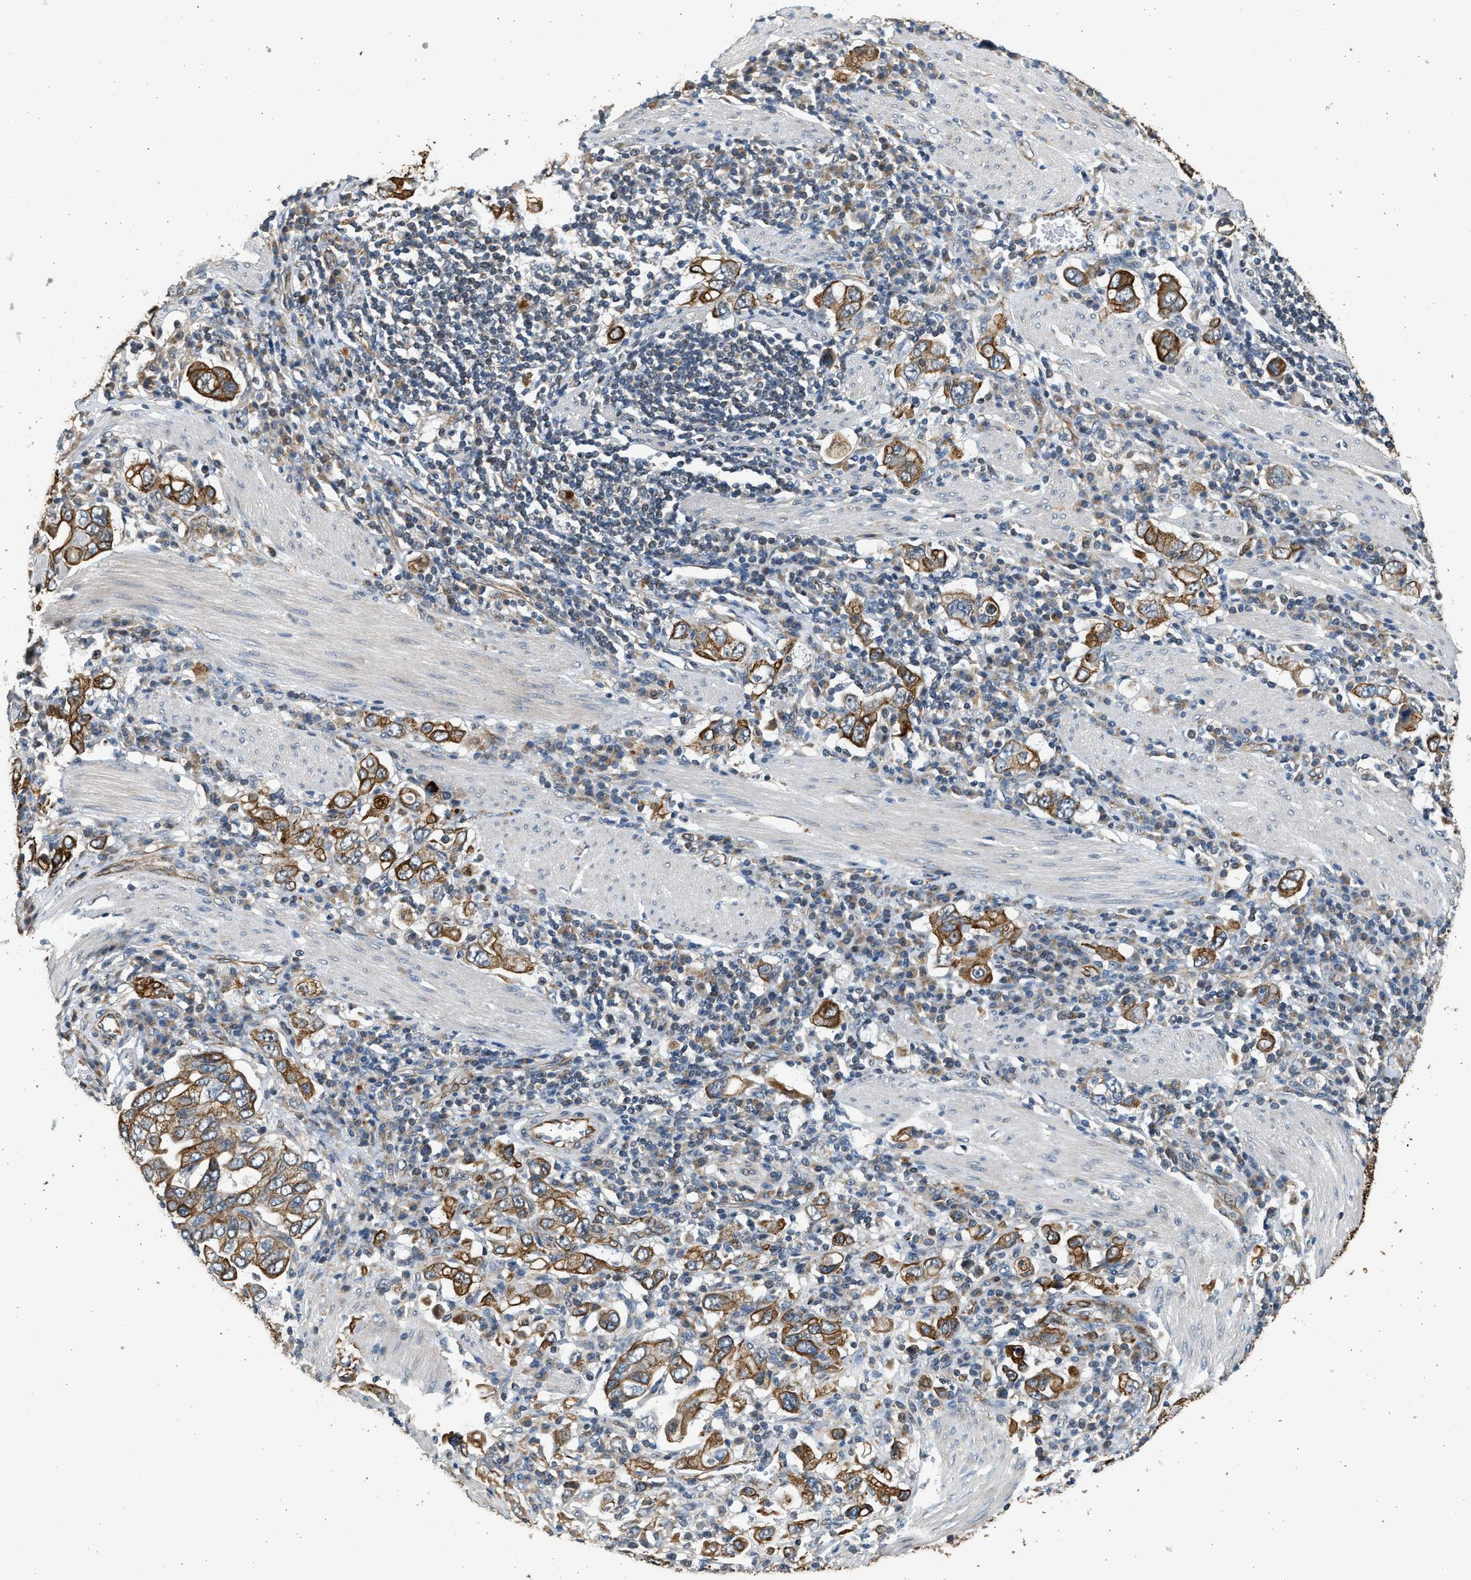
{"staining": {"intensity": "strong", "quantity": ">75%", "location": "cytoplasmic/membranous"}, "tissue": "stomach cancer", "cell_type": "Tumor cells", "image_type": "cancer", "snomed": [{"axis": "morphology", "description": "Adenocarcinoma, NOS"}, {"axis": "topography", "description": "Stomach, upper"}], "caption": "An immunohistochemistry micrograph of tumor tissue is shown. Protein staining in brown shows strong cytoplasmic/membranous positivity in adenocarcinoma (stomach) within tumor cells.", "gene": "PCLO", "patient": {"sex": "male", "age": 62}}